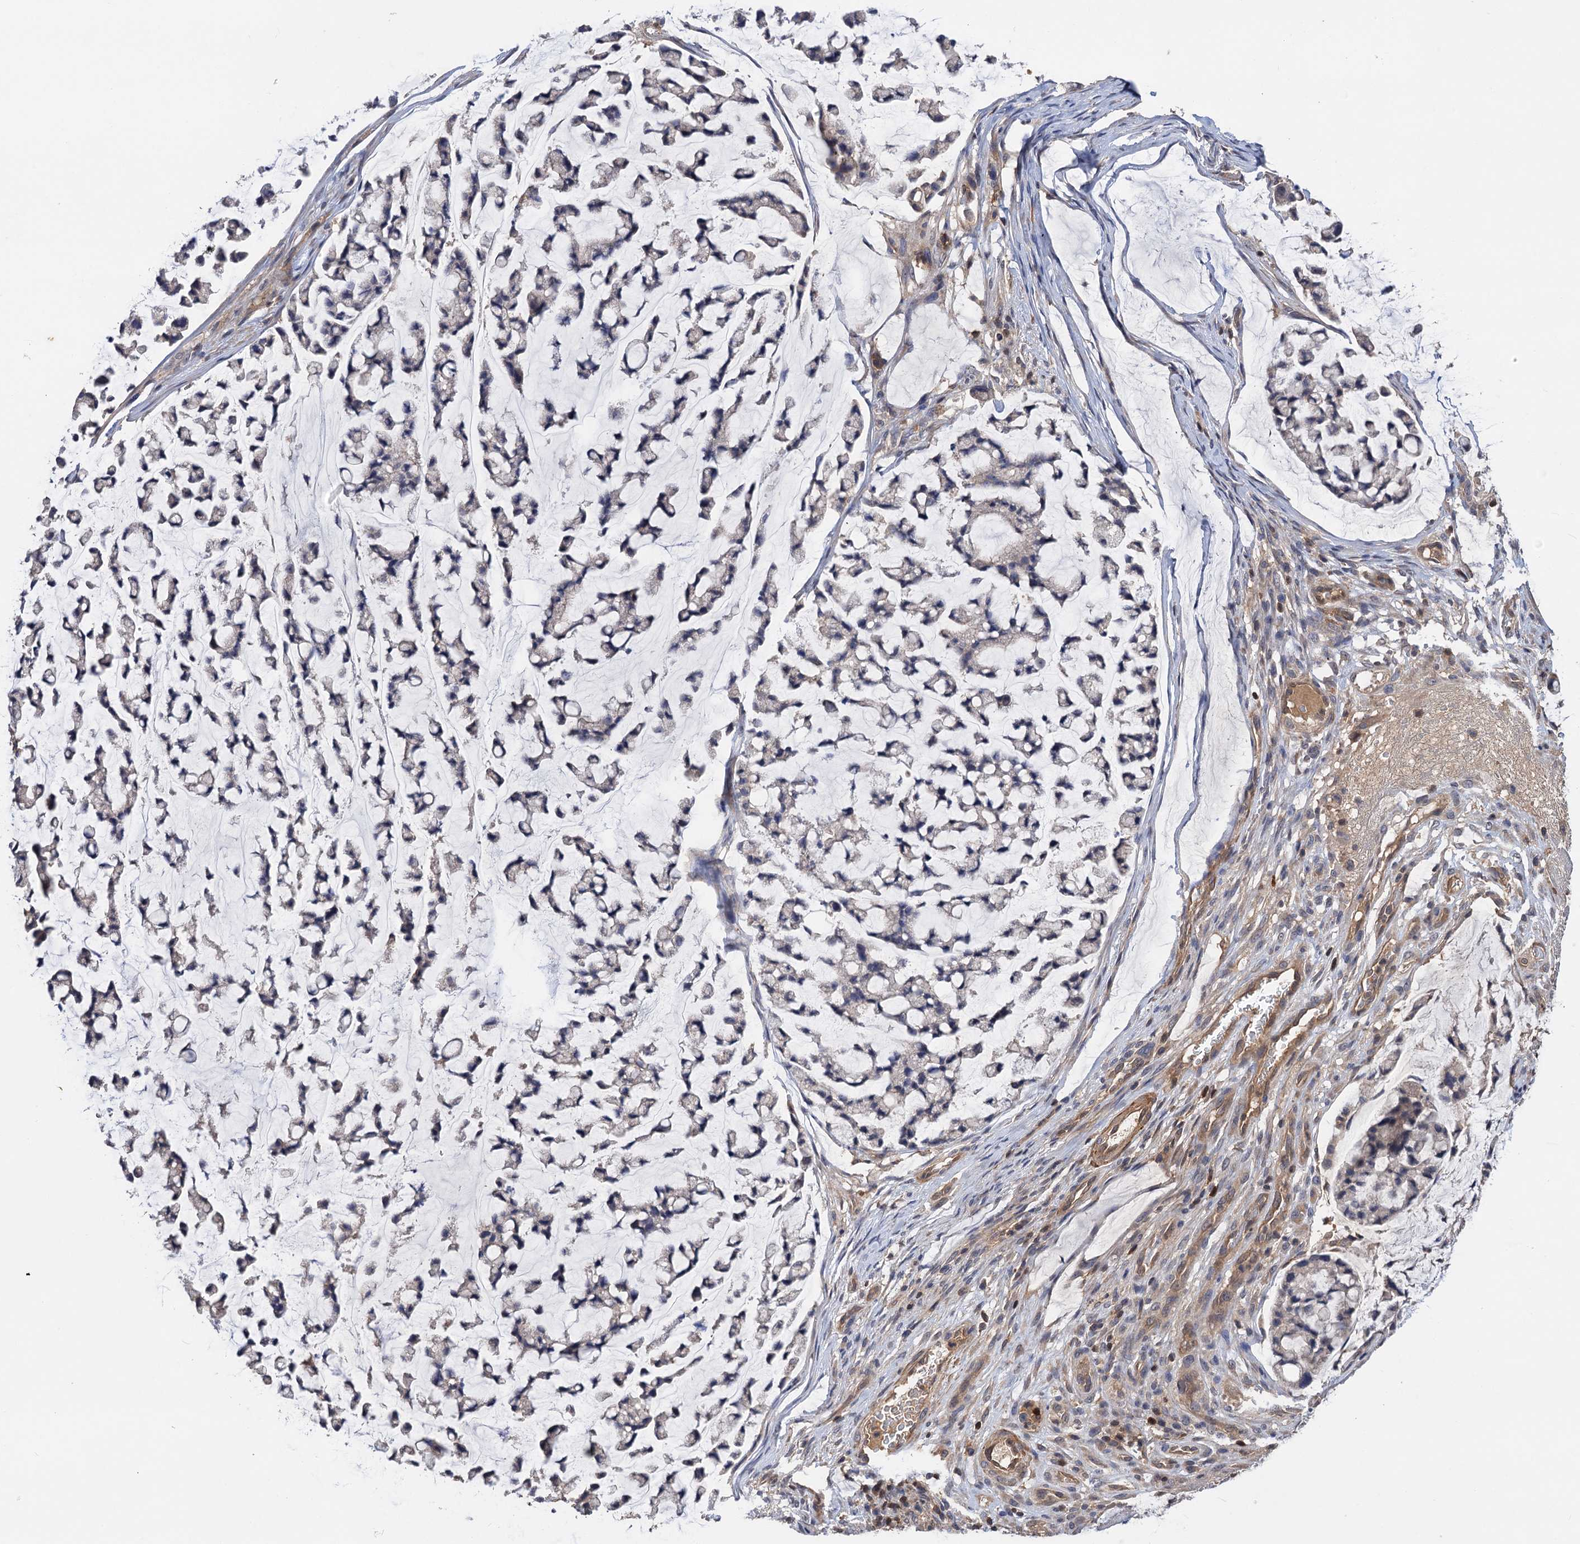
{"staining": {"intensity": "weak", "quantity": "25%-75%", "location": "cytoplasmic/membranous"}, "tissue": "stomach cancer", "cell_type": "Tumor cells", "image_type": "cancer", "snomed": [{"axis": "morphology", "description": "Adenocarcinoma, NOS"}, {"axis": "topography", "description": "Stomach, lower"}], "caption": "Immunohistochemistry staining of stomach adenocarcinoma, which shows low levels of weak cytoplasmic/membranous staining in about 25%-75% of tumor cells indicating weak cytoplasmic/membranous protein staining. The staining was performed using DAB (3,3'-diaminobenzidine) (brown) for protein detection and nuclei were counterstained in hematoxylin (blue).", "gene": "DGKA", "patient": {"sex": "male", "age": 67}}